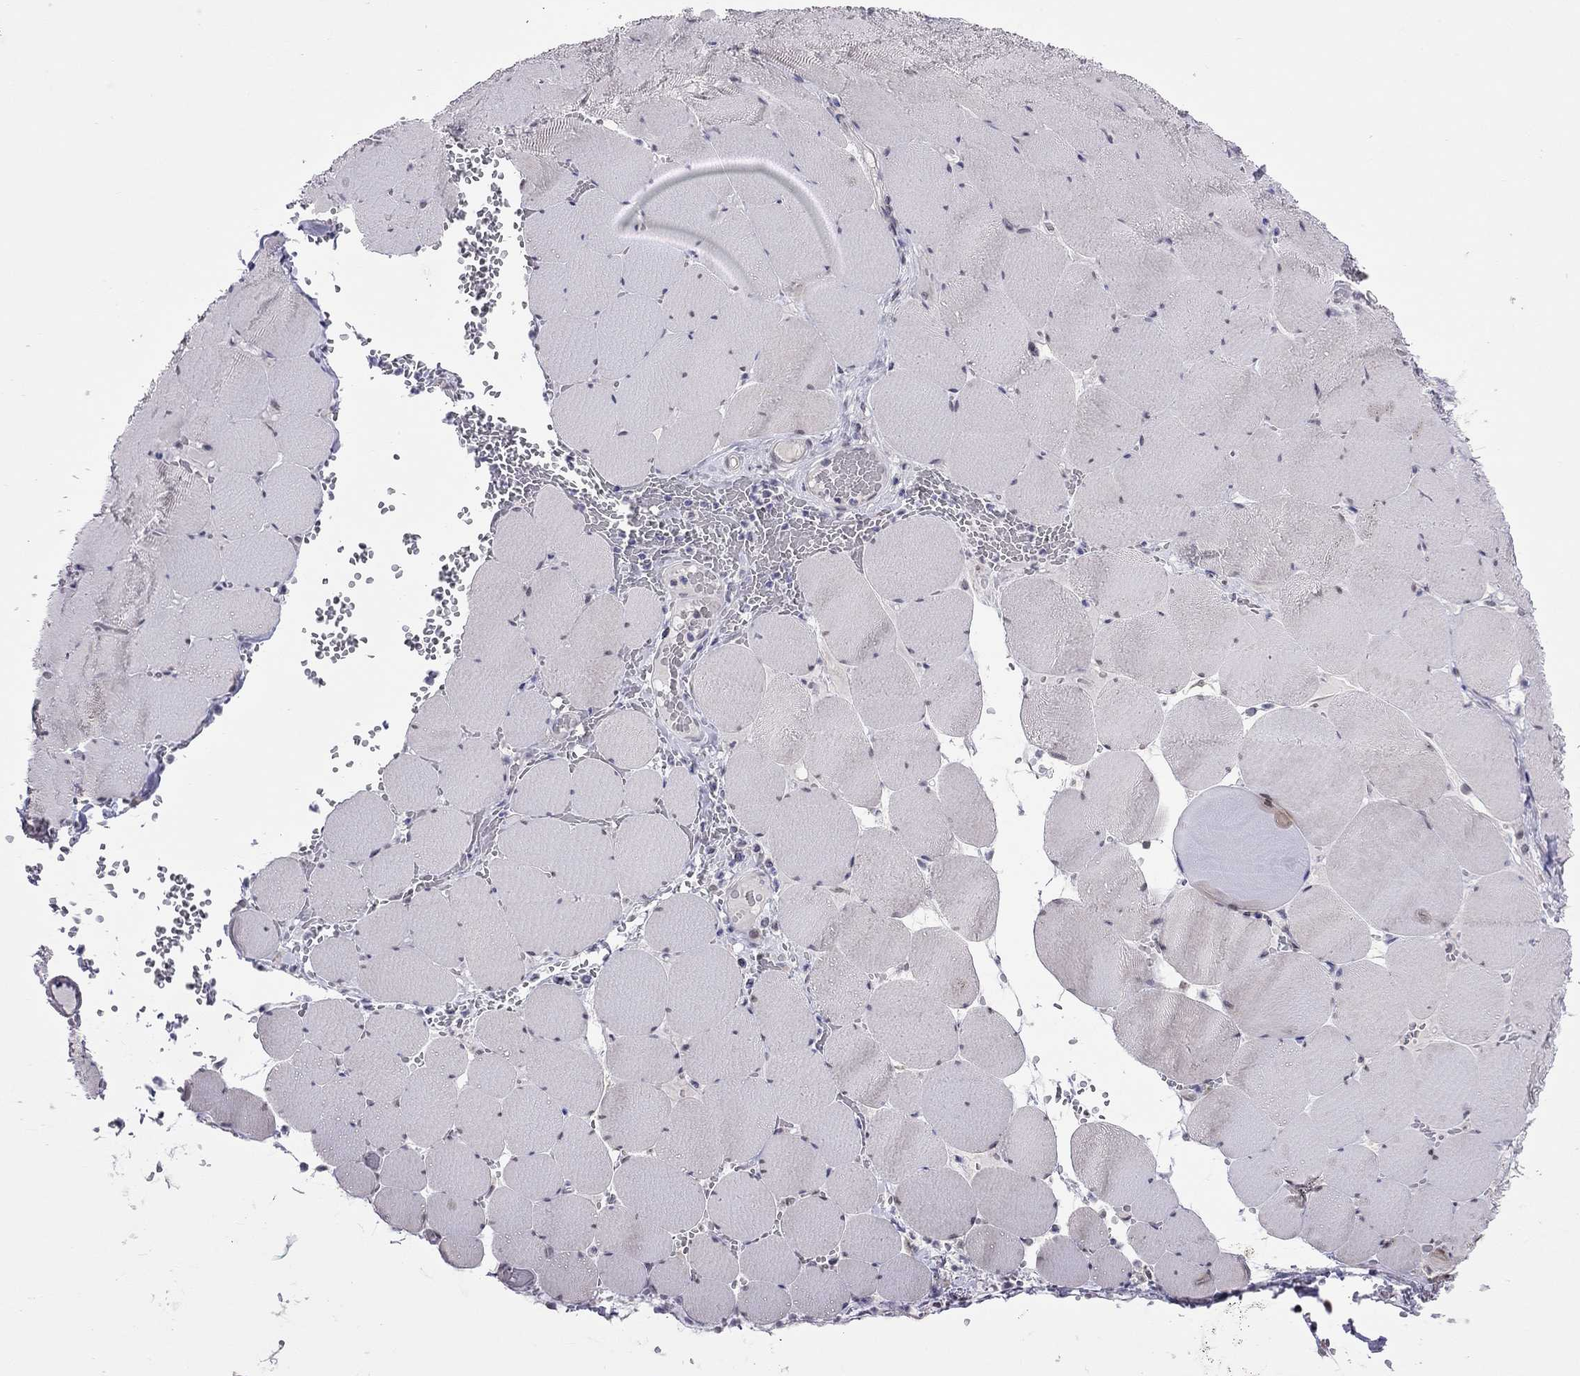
{"staining": {"intensity": "negative", "quantity": "none", "location": "none"}, "tissue": "skeletal muscle", "cell_type": "Myocytes", "image_type": "normal", "snomed": [{"axis": "morphology", "description": "Normal tissue, NOS"}, {"axis": "morphology", "description": "Malignant melanoma, Metastatic site"}, {"axis": "topography", "description": "Skeletal muscle"}], "caption": "Immunohistochemistry micrograph of benign skeletal muscle stained for a protein (brown), which shows no staining in myocytes.", "gene": "HES5", "patient": {"sex": "male", "age": 50}}